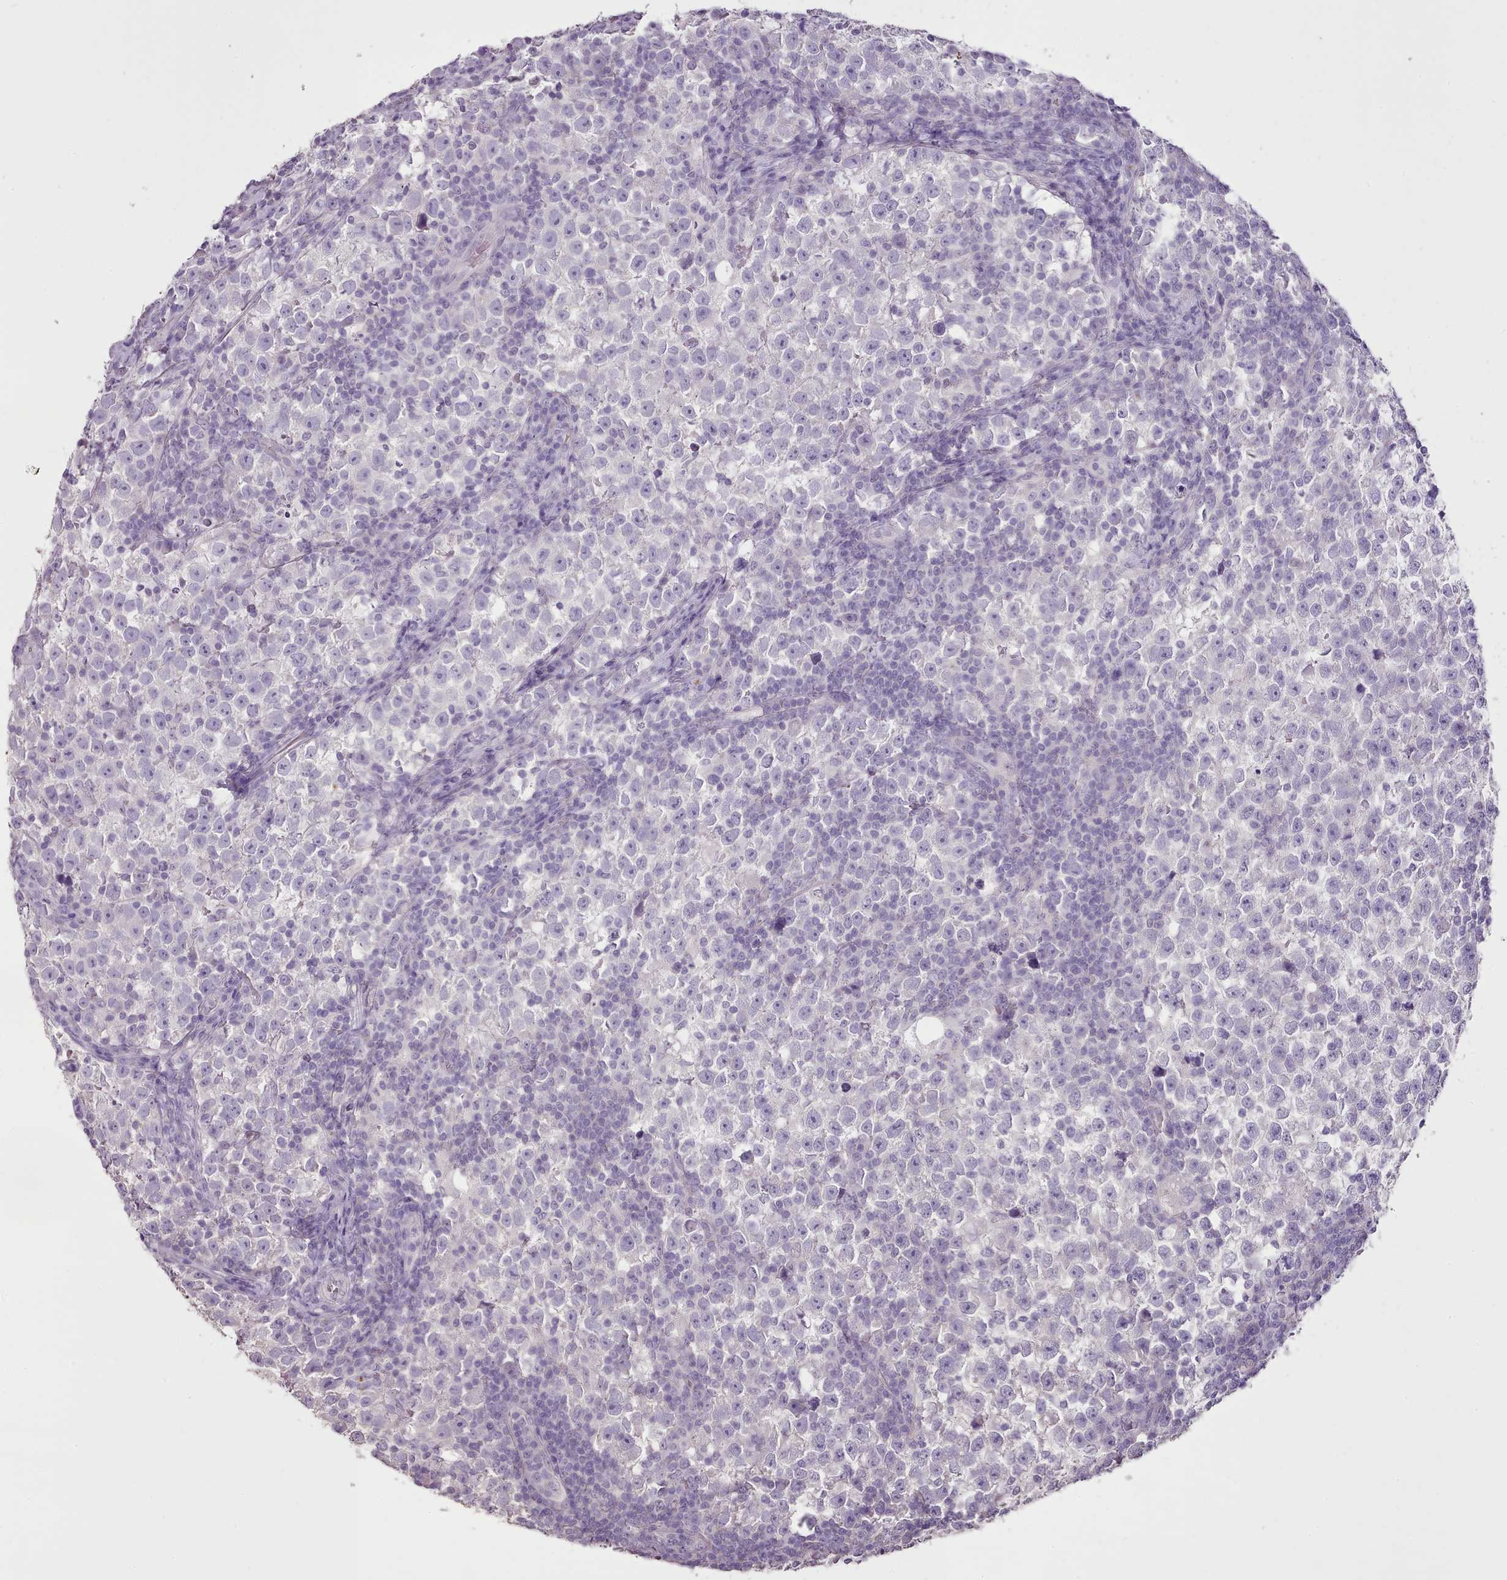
{"staining": {"intensity": "negative", "quantity": "none", "location": "none"}, "tissue": "testis cancer", "cell_type": "Tumor cells", "image_type": "cancer", "snomed": [{"axis": "morphology", "description": "Normal tissue, NOS"}, {"axis": "morphology", "description": "Seminoma, NOS"}, {"axis": "topography", "description": "Testis"}], "caption": "Tumor cells are negative for brown protein staining in testis cancer.", "gene": "BLOC1S2", "patient": {"sex": "male", "age": 43}}